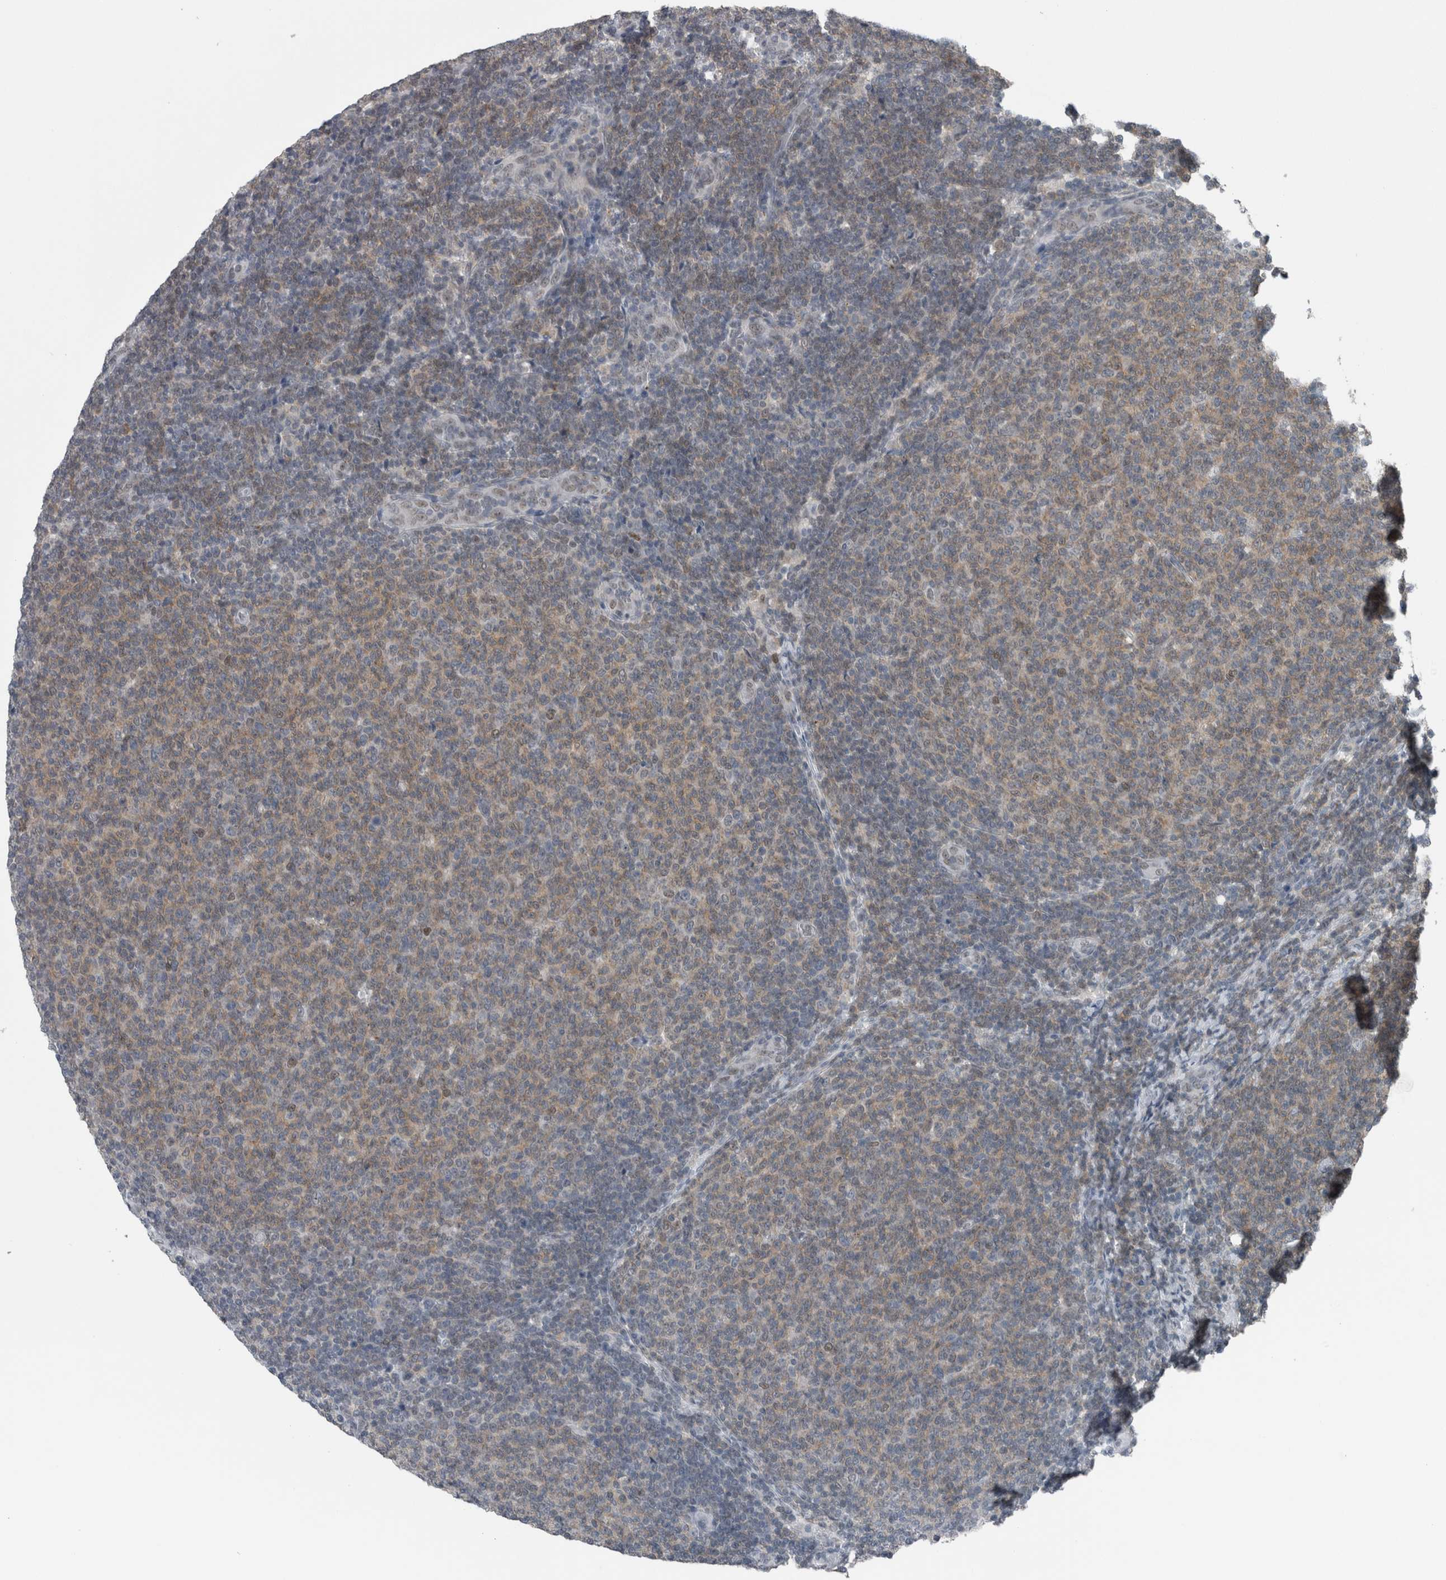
{"staining": {"intensity": "weak", "quantity": "<25%", "location": "cytoplasmic/membranous,nuclear"}, "tissue": "lymphoma", "cell_type": "Tumor cells", "image_type": "cancer", "snomed": [{"axis": "morphology", "description": "Malignant lymphoma, non-Hodgkin's type, Low grade"}, {"axis": "topography", "description": "Lymph node"}], "caption": "A high-resolution micrograph shows IHC staining of low-grade malignant lymphoma, non-Hodgkin's type, which demonstrates no significant expression in tumor cells.", "gene": "ZBTB21", "patient": {"sex": "male", "age": 66}}